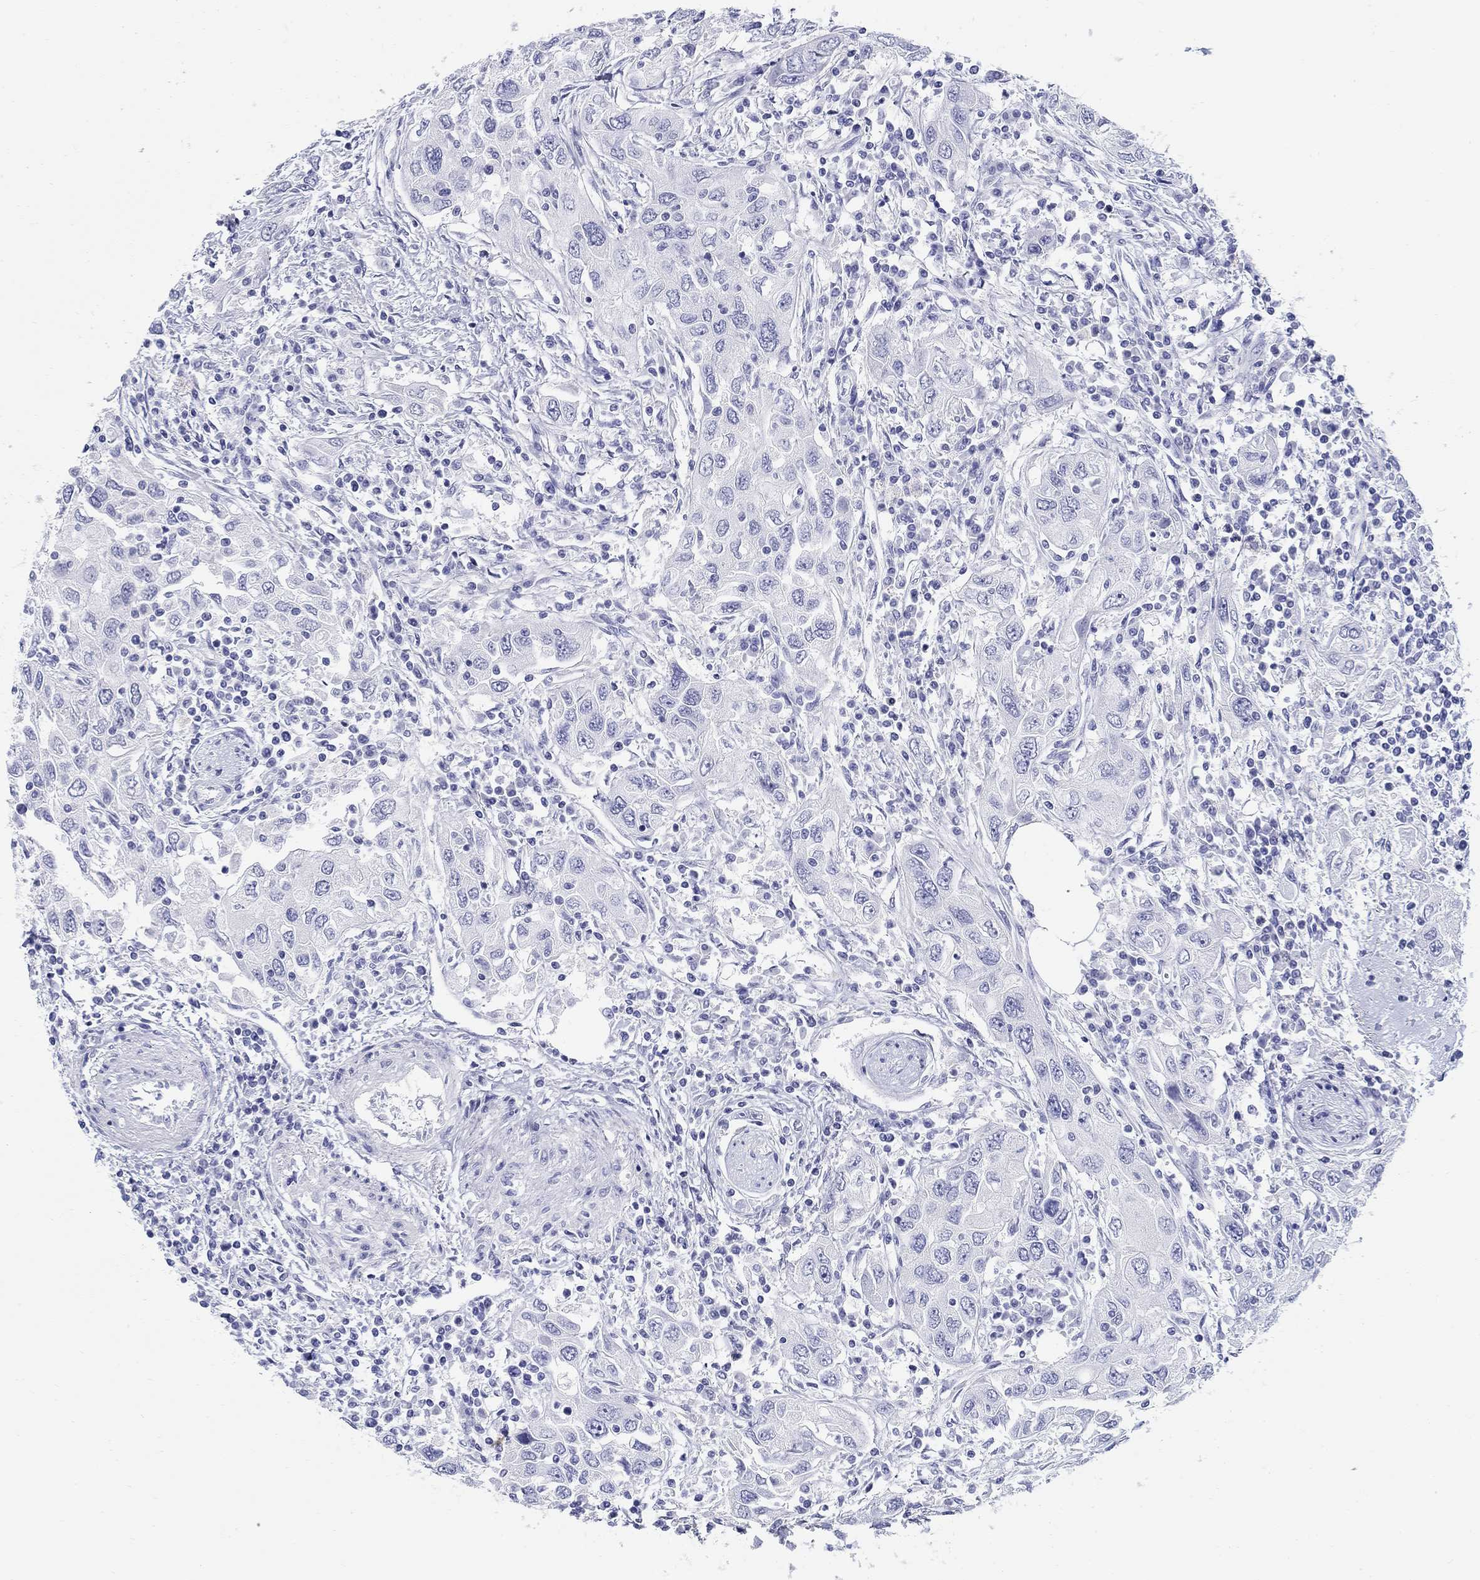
{"staining": {"intensity": "negative", "quantity": "none", "location": "none"}, "tissue": "urothelial cancer", "cell_type": "Tumor cells", "image_type": "cancer", "snomed": [{"axis": "morphology", "description": "Urothelial carcinoma, High grade"}, {"axis": "topography", "description": "Urinary bladder"}], "caption": "An IHC image of urothelial cancer is shown. There is no staining in tumor cells of urothelial cancer.", "gene": "LAMP5", "patient": {"sex": "male", "age": 76}}